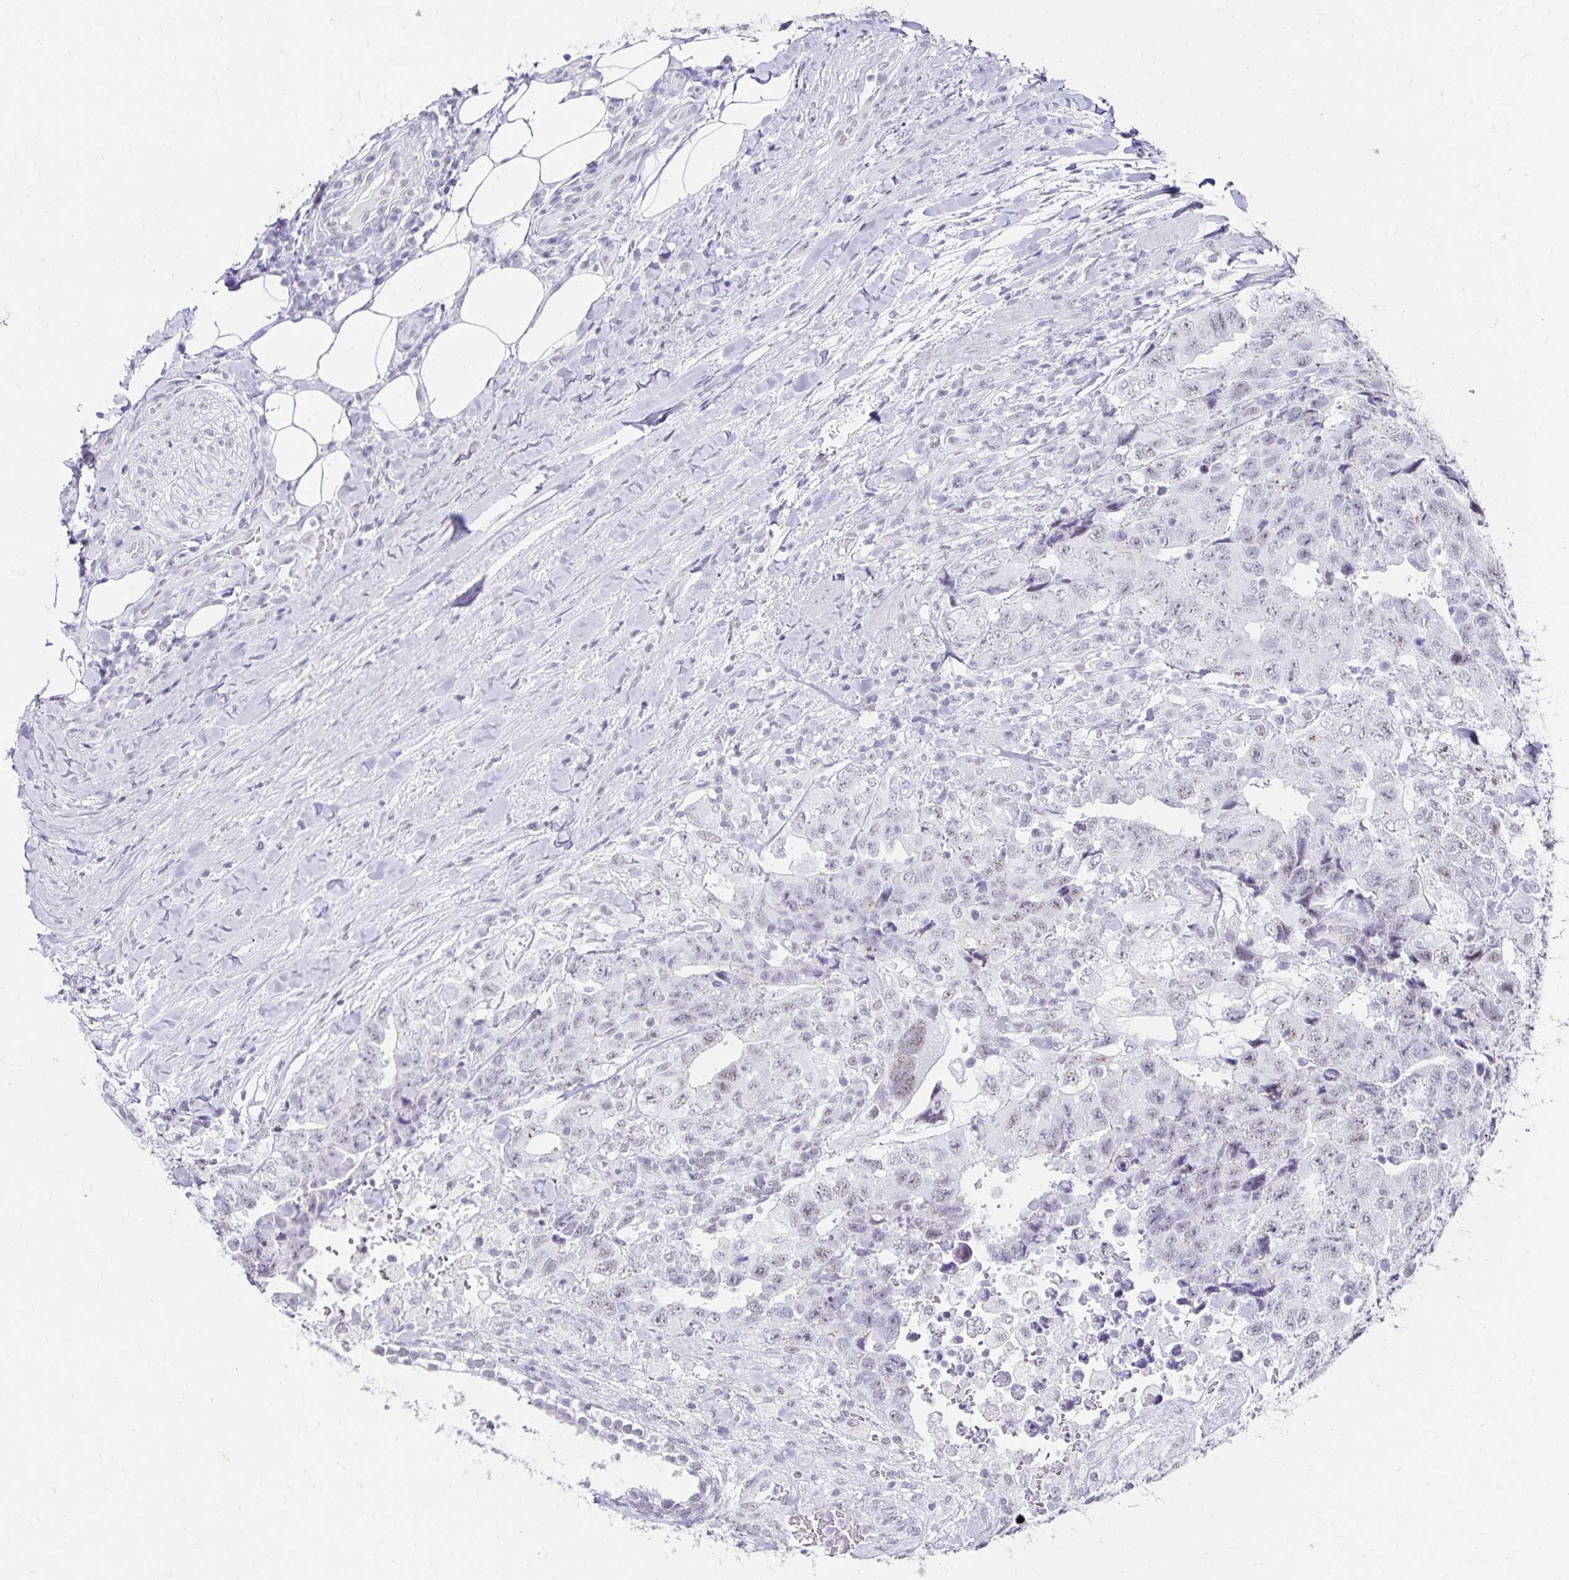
{"staining": {"intensity": "negative", "quantity": "none", "location": "none"}, "tissue": "testis cancer", "cell_type": "Tumor cells", "image_type": "cancer", "snomed": [{"axis": "morphology", "description": "Carcinoma, Embryonal, NOS"}, {"axis": "topography", "description": "Testis"}], "caption": "Tumor cells are negative for protein expression in human embryonal carcinoma (testis).", "gene": "C20orf85", "patient": {"sex": "male", "age": 24}}